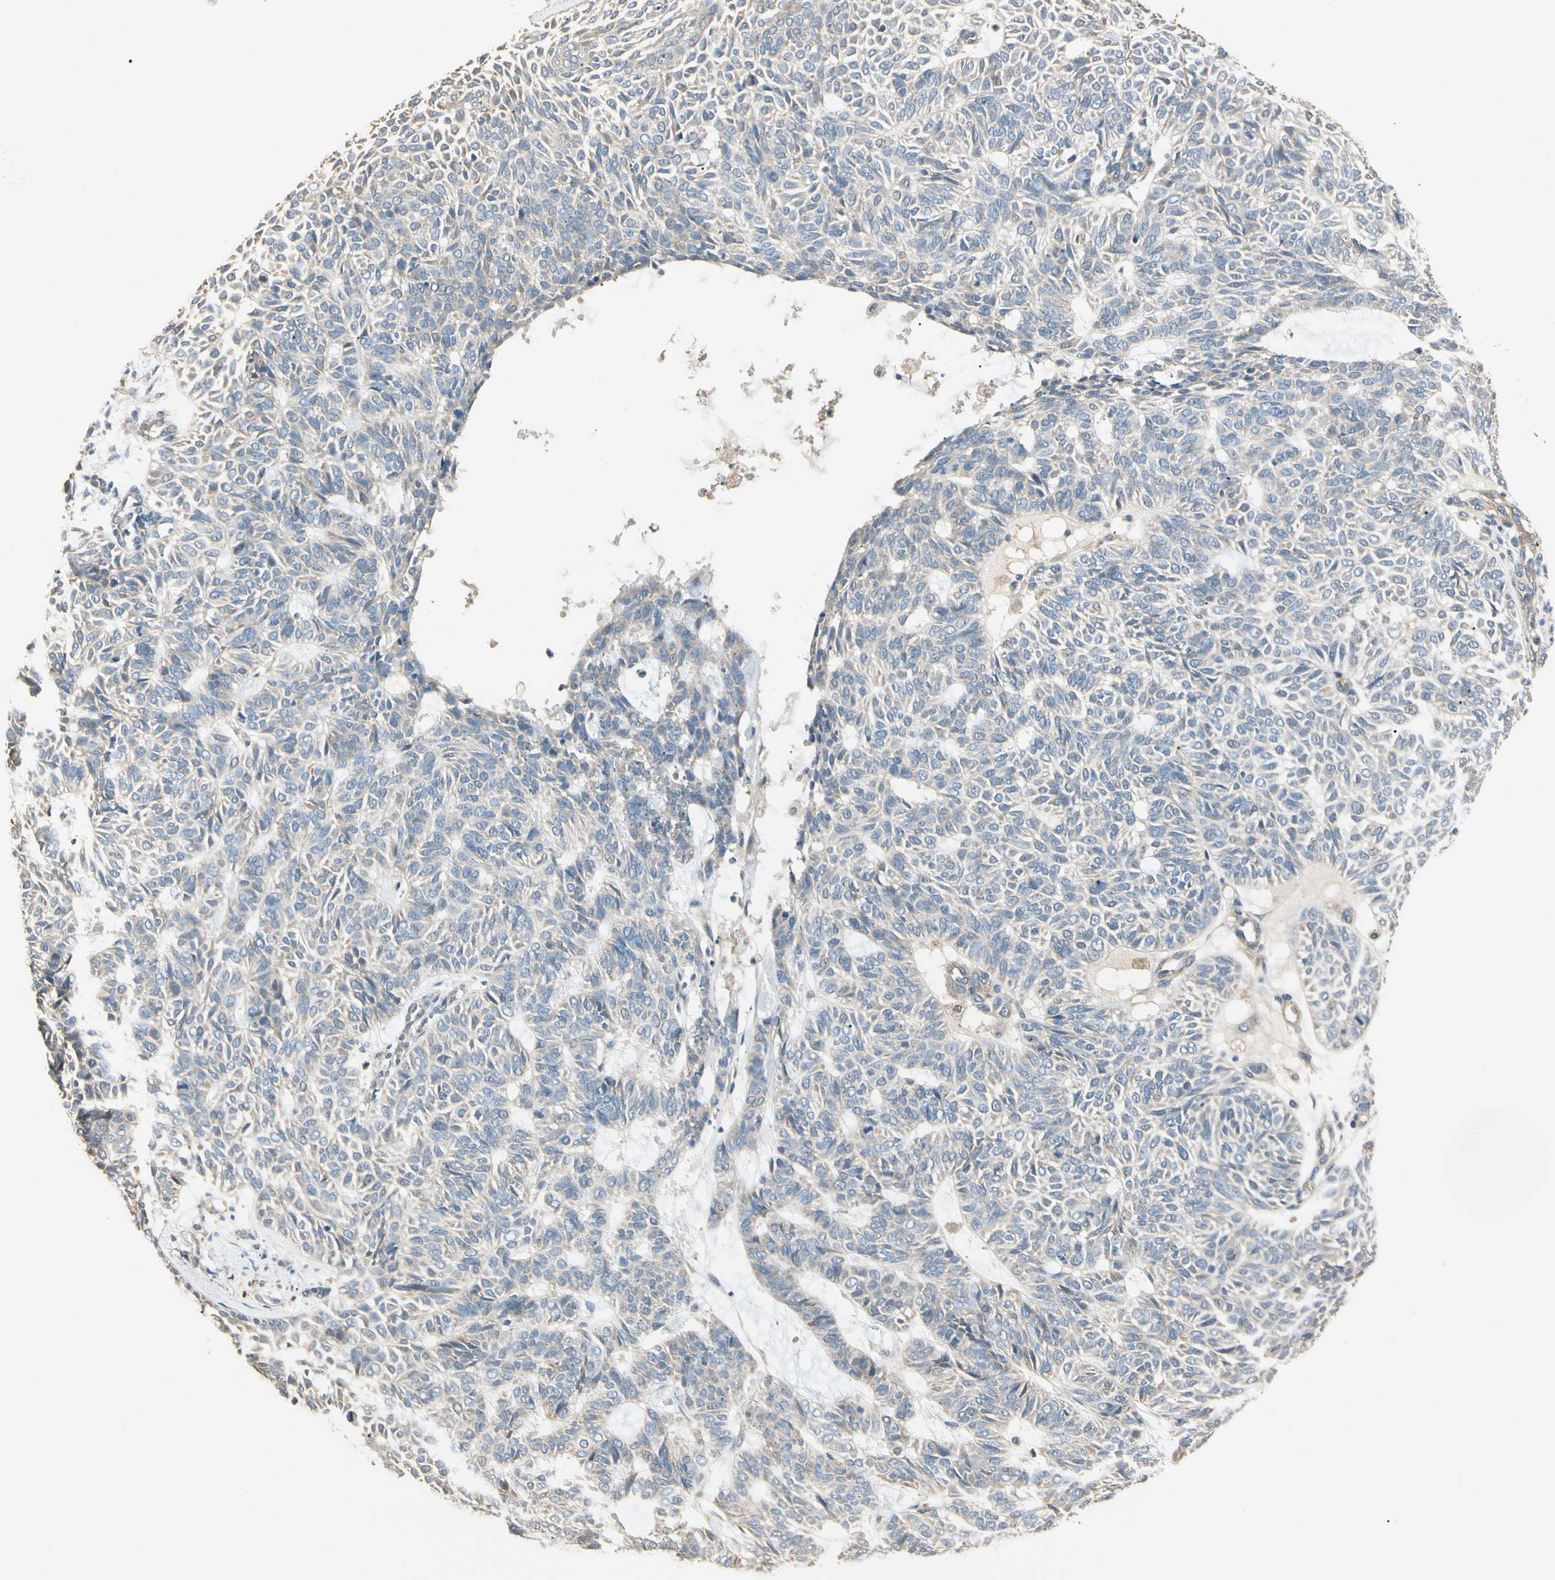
{"staining": {"intensity": "weak", "quantity": "25%-75%", "location": "cytoplasmic/membranous"}, "tissue": "skin cancer", "cell_type": "Tumor cells", "image_type": "cancer", "snomed": [{"axis": "morphology", "description": "Basal cell carcinoma"}, {"axis": "topography", "description": "Skin"}], "caption": "Tumor cells reveal low levels of weak cytoplasmic/membranous positivity in about 25%-75% of cells in human skin cancer (basal cell carcinoma).", "gene": "CDH6", "patient": {"sex": "male", "age": 87}}